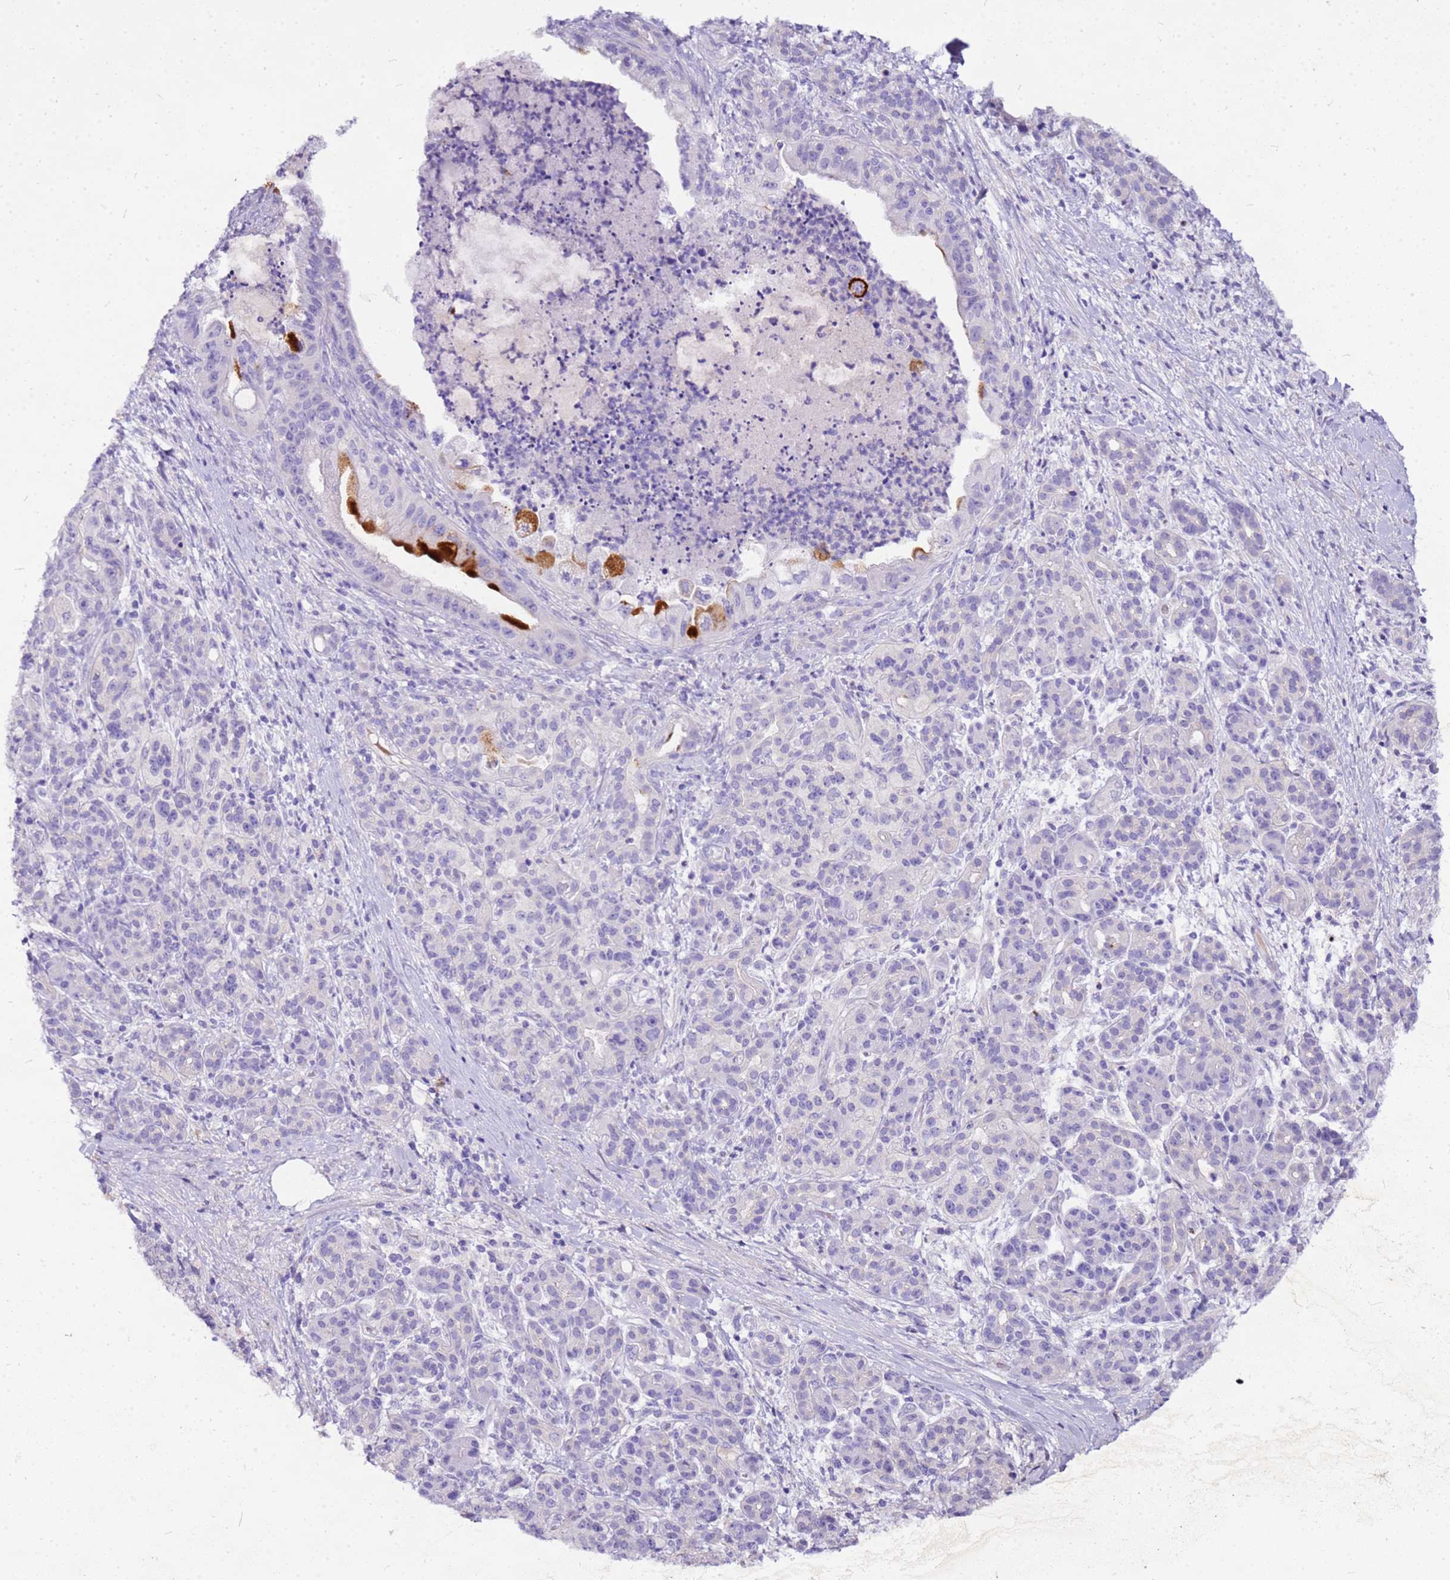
{"staining": {"intensity": "negative", "quantity": "none", "location": "none"}, "tissue": "pancreatic cancer", "cell_type": "Tumor cells", "image_type": "cancer", "snomed": [{"axis": "morphology", "description": "Adenocarcinoma, NOS"}, {"axis": "topography", "description": "Pancreas"}], "caption": "High power microscopy photomicrograph of an immunohistochemistry (IHC) image of pancreatic cancer, revealing no significant positivity in tumor cells. The staining was performed using DAB to visualize the protein expression in brown, while the nuclei were stained in blue with hematoxylin (Magnification: 20x).", "gene": "DCDC2B", "patient": {"sex": "male", "age": 58}}